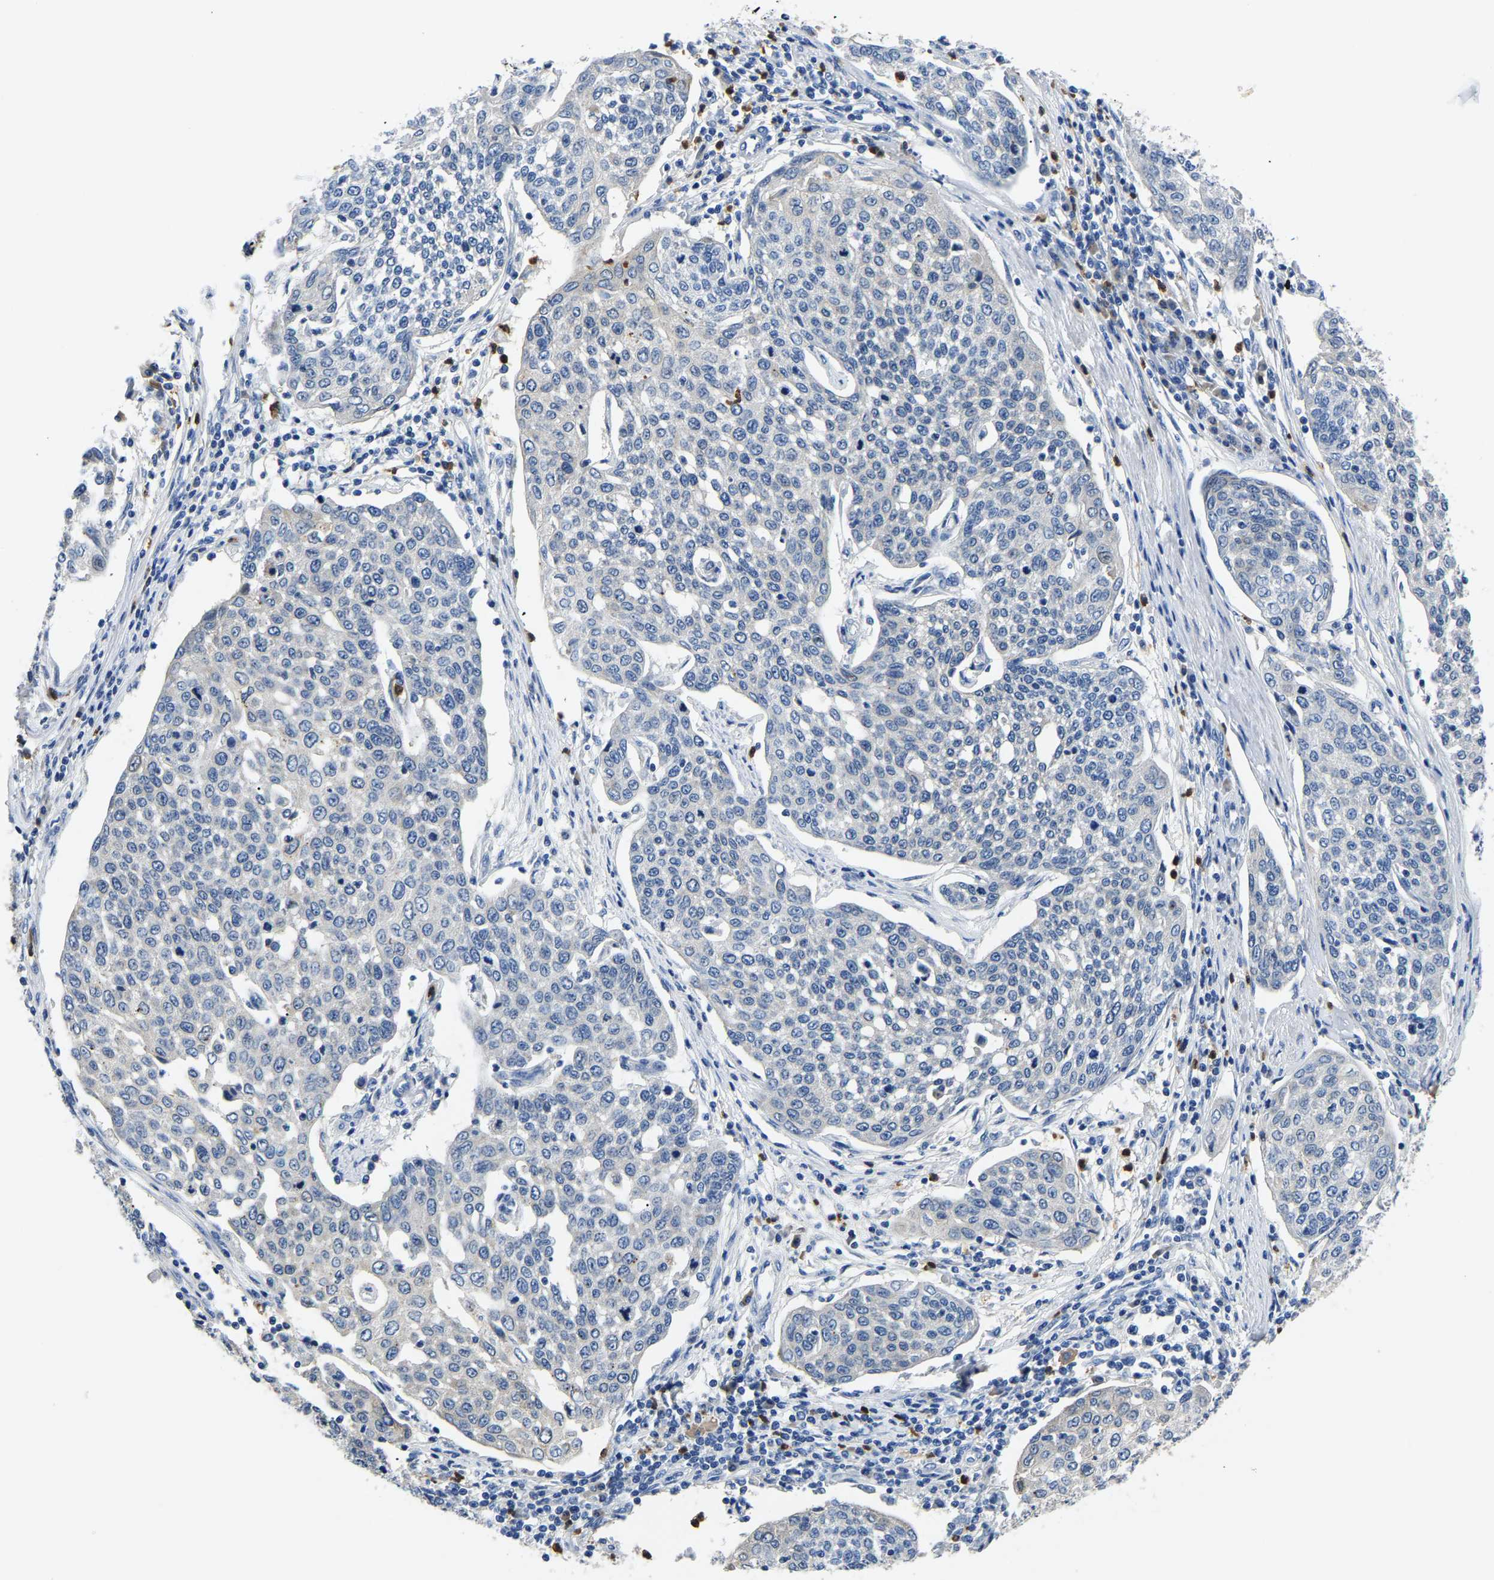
{"staining": {"intensity": "negative", "quantity": "none", "location": "none"}, "tissue": "cervical cancer", "cell_type": "Tumor cells", "image_type": "cancer", "snomed": [{"axis": "morphology", "description": "Squamous cell carcinoma, NOS"}, {"axis": "topography", "description": "Cervix"}], "caption": "DAB immunohistochemical staining of cervical squamous cell carcinoma demonstrates no significant expression in tumor cells.", "gene": "TOR1B", "patient": {"sex": "female", "age": 34}}